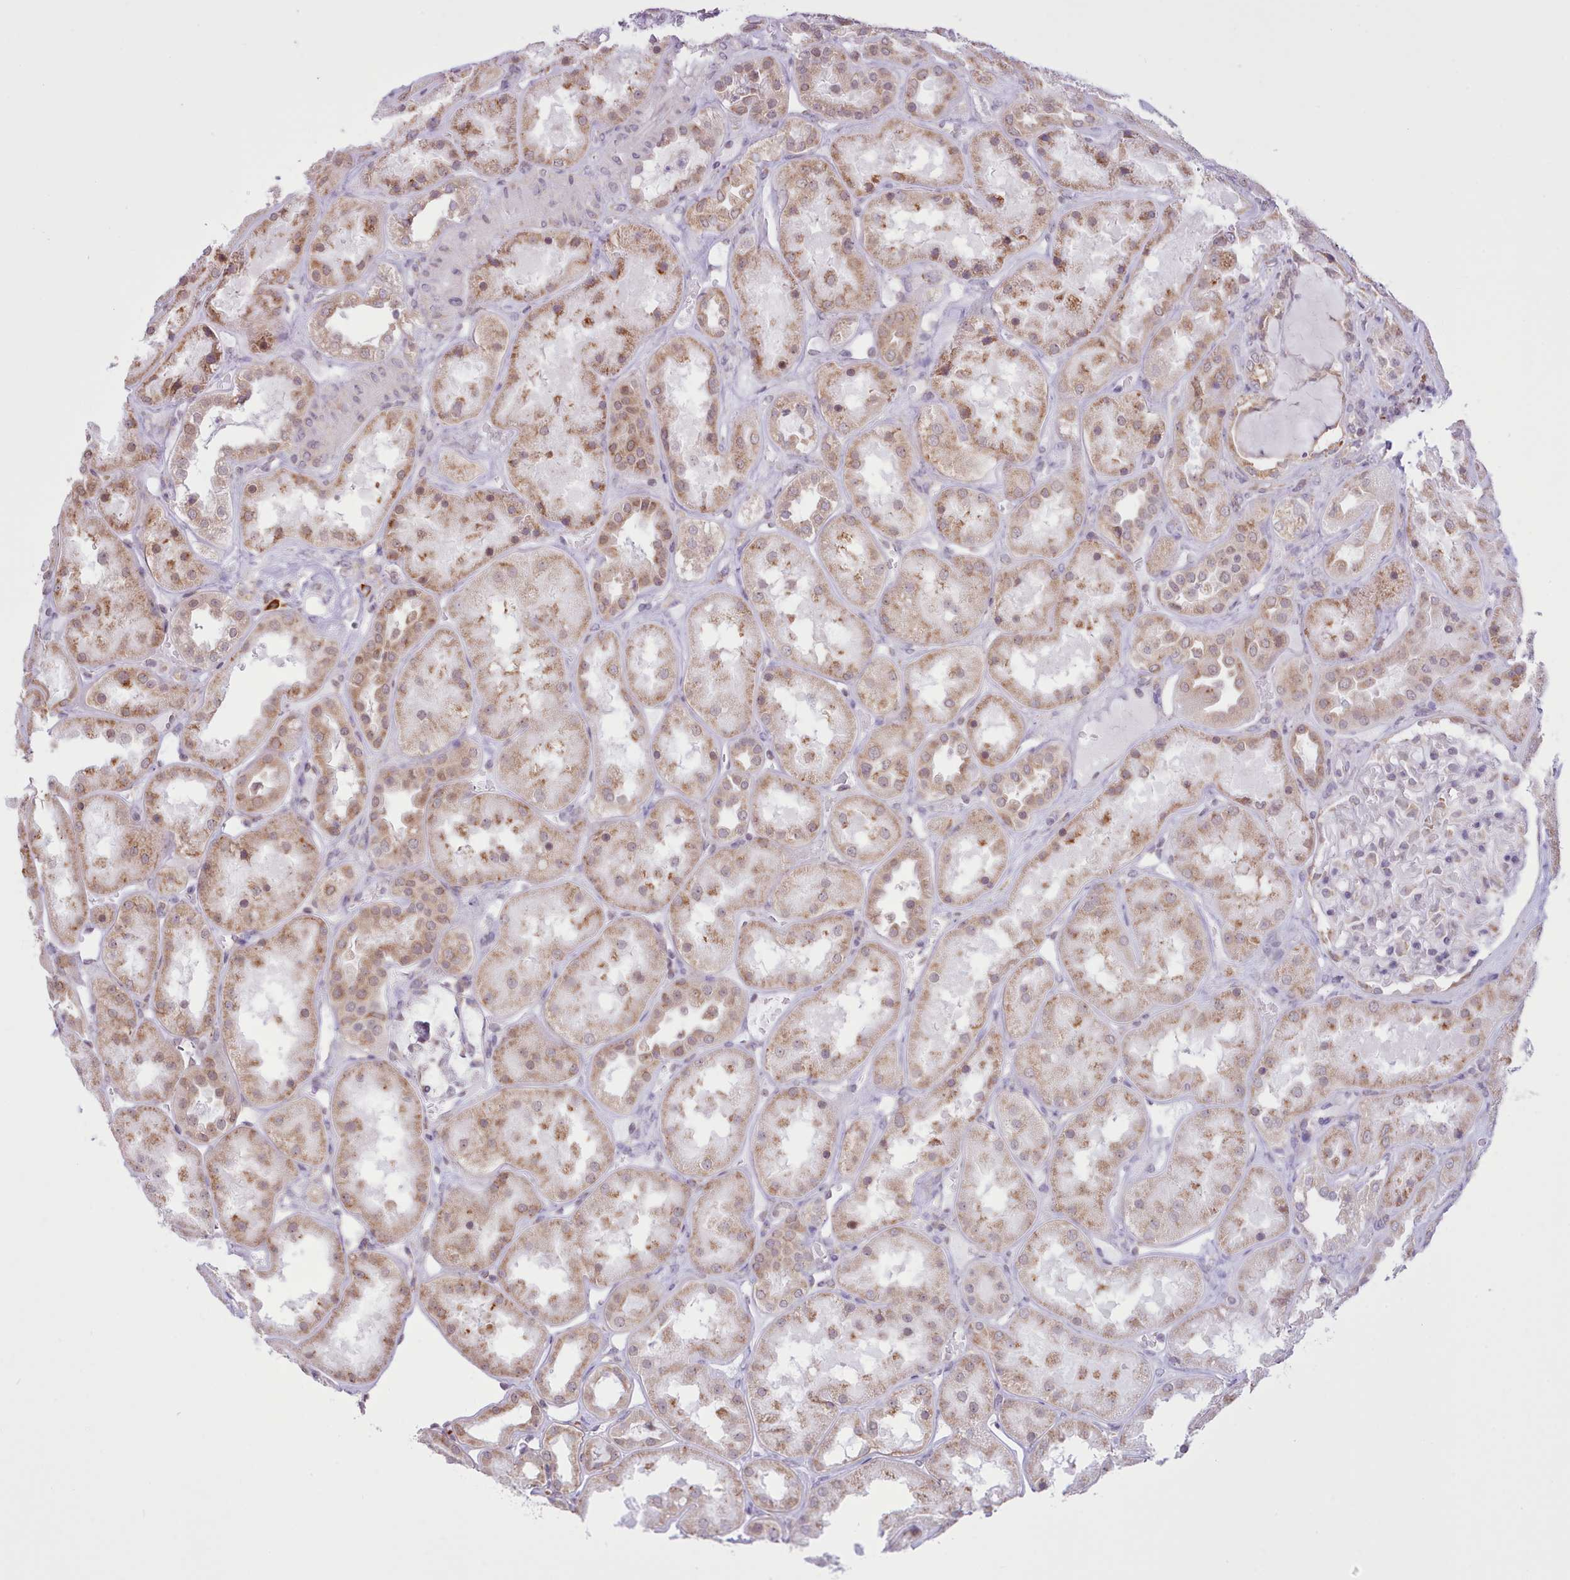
{"staining": {"intensity": "negative", "quantity": "none", "location": "none"}, "tissue": "kidney", "cell_type": "Cells in glomeruli", "image_type": "normal", "snomed": [{"axis": "morphology", "description": "Normal tissue, NOS"}, {"axis": "topography", "description": "Kidney"}], "caption": "An immunohistochemistry image of benign kidney is shown. There is no staining in cells in glomeruli of kidney. The staining was performed using DAB to visualize the protein expression in brown, while the nuclei were stained in blue with hematoxylin (Magnification: 20x).", "gene": "SEC61B", "patient": {"sex": "male", "age": 70}}